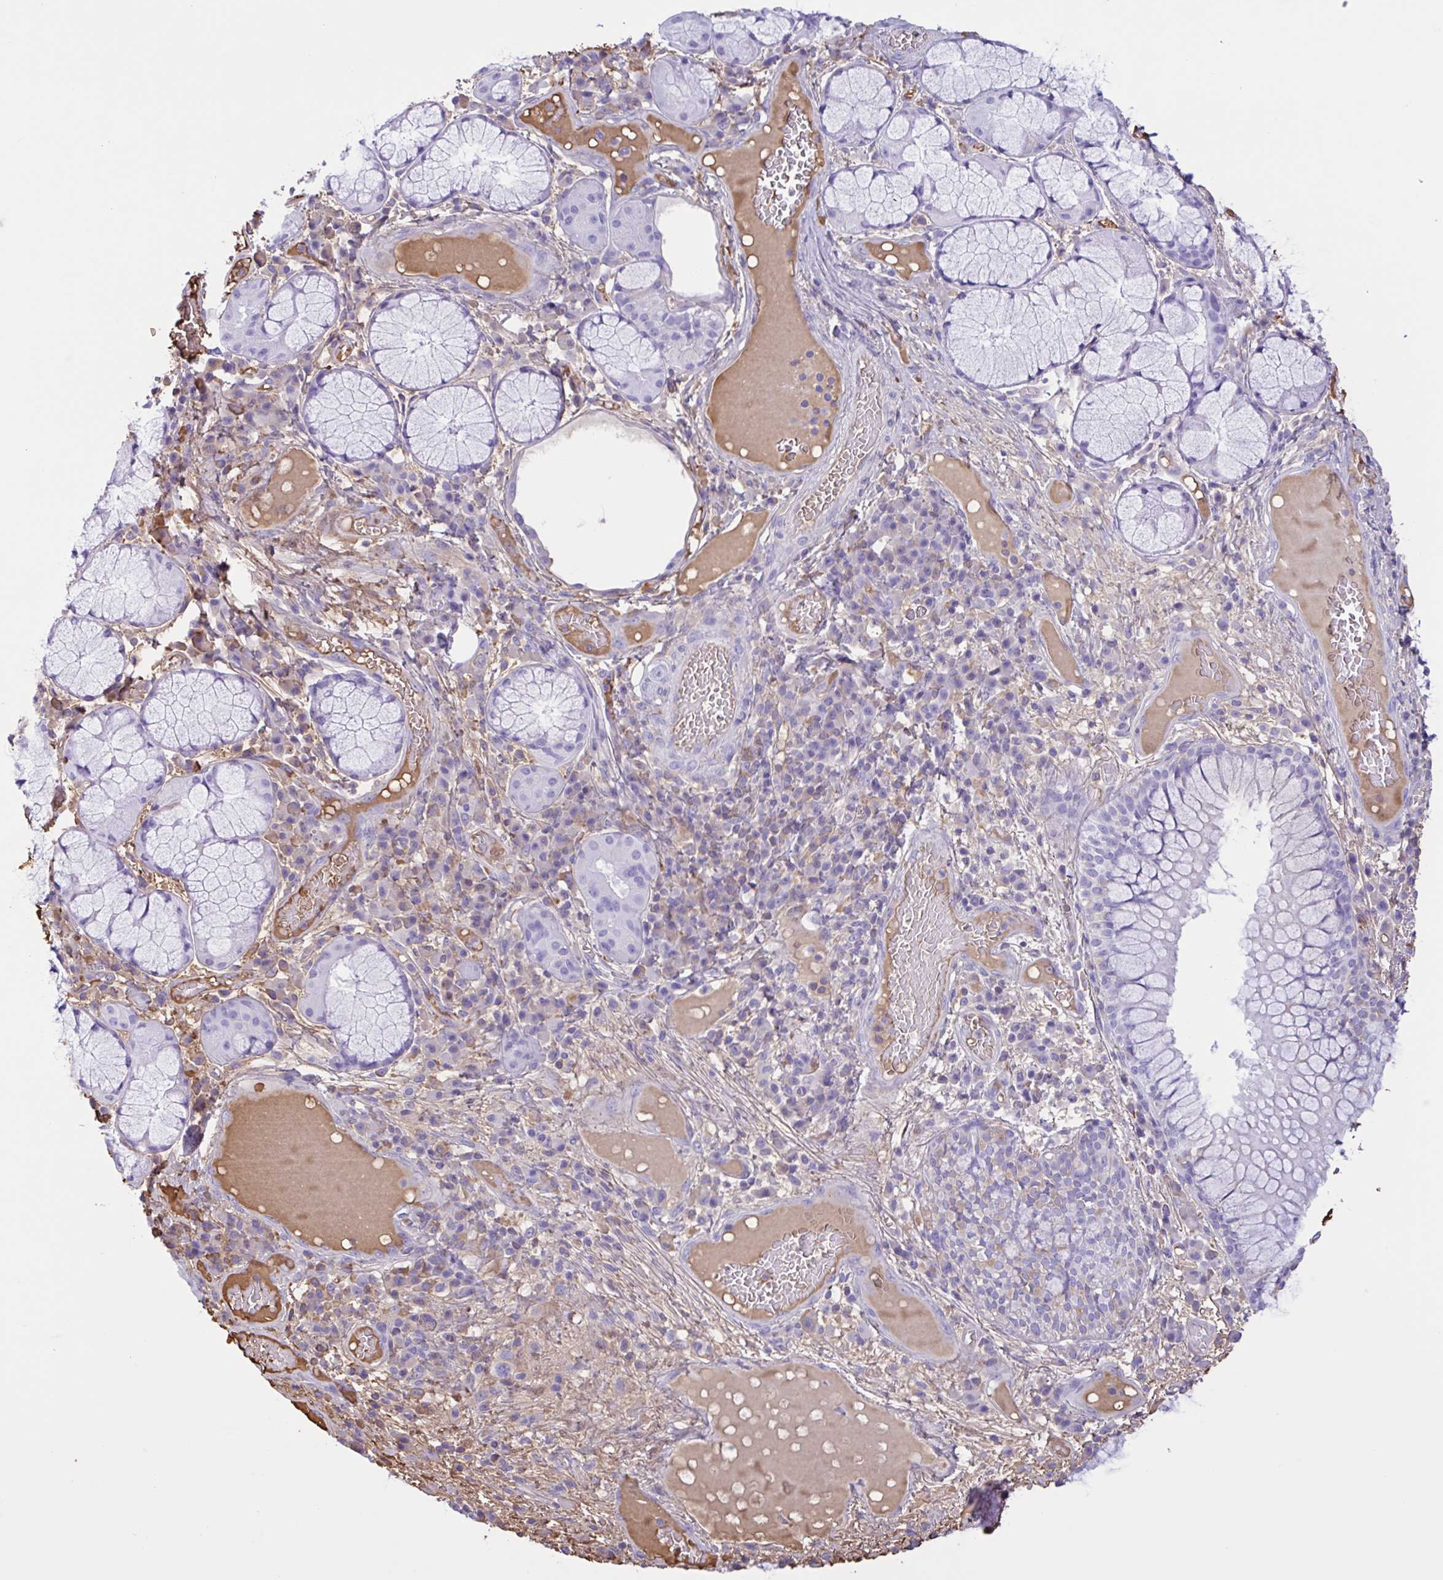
{"staining": {"intensity": "negative", "quantity": "none", "location": "none"}, "tissue": "bronchus", "cell_type": "Respiratory epithelial cells", "image_type": "normal", "snomed": [{"axis": "morphology", "description": "Normal tissue, NOS"}, {"axis": "topography", "description": "Cartilage tissue"}, {"axis": "topography", "description": "Bronchus"}], "caption": "Respiratory epithelial cells are negative for brown protein staining in unremarkable bronchus. (DAB immunohistochemistry (IHC) with hematoxylin counter stain).", "gene": "LARGE2", "patient": {"sex": "male", "age": 56}}